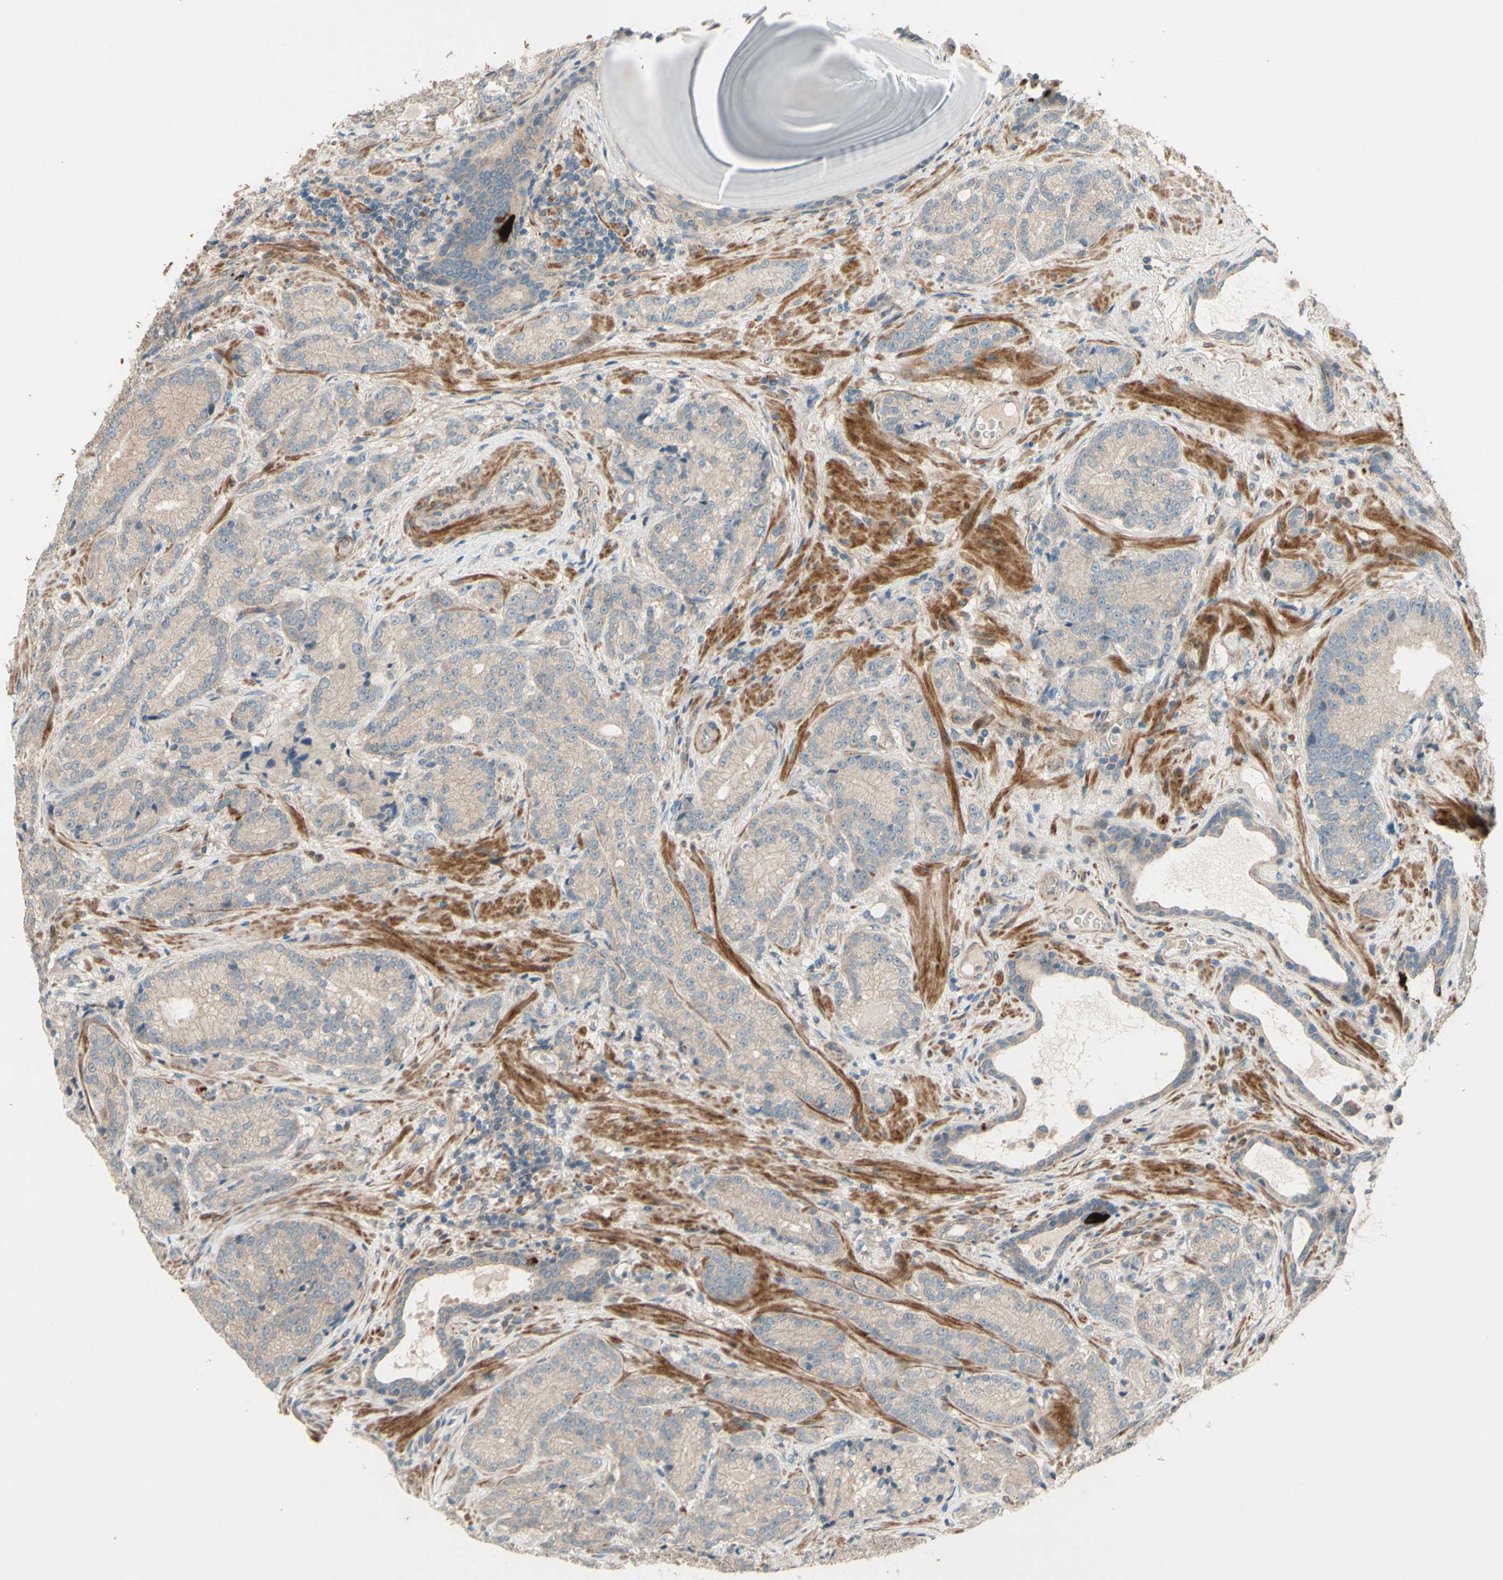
{"staining": {"intensity": "weak", "quantity": ">75%", "location": "cytoplasmic/membranous"}, "tissue": "prostate cancer", "cell_type": "Tumor cells", "image_type": "cancer", "snomed": [{"axis": "morphology", "description": "Adenocarcinoma, High grade"}, {"axis": "topography", "description": "Prostate"}], "caption": "Immunohistochemistry (IHC) (DAB) staining of human prostate cancer (adenocarcinoma (high-grade)) shows weak cytoplasmic/membranous protein expression in about >75% of tumor cells. Ihc stains the protein of interest in brown and the nuclei are stained blue.", "gene": "ADAM17", "patient": {"sex": "male", "age": 61}}